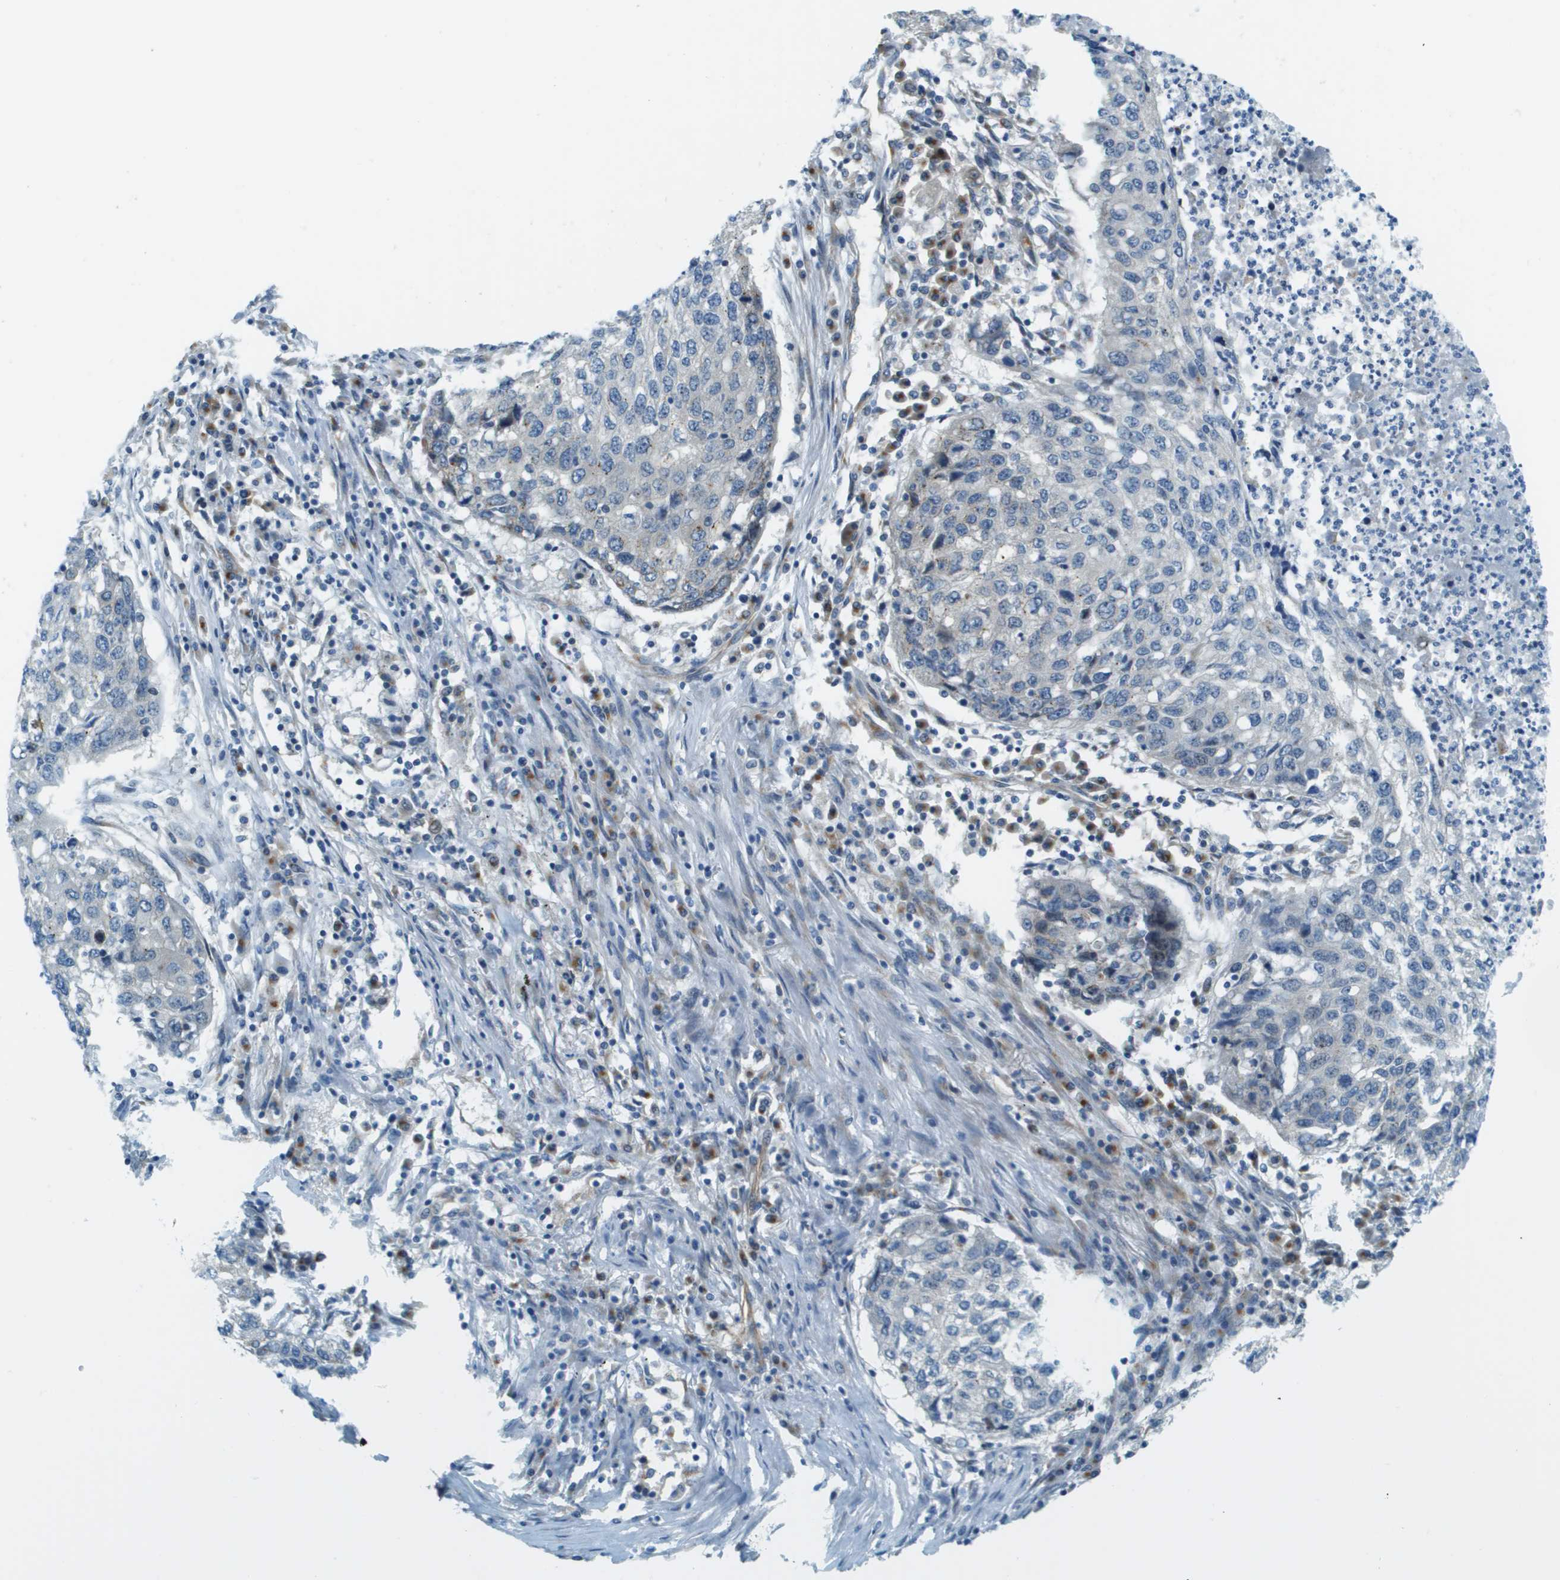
{"staining": {"intensity": "negative", "quantity": "none", "location": "none"}, "tissue": "lung cancer", "cell_type": "Tumor cells", "image_type": "cancer", "snomed": [{"axis": "morphology", "description": "Squamous cell carcinoma, NOS"}, {"axis": "topography", "description": "Lung"}], "caption": "A high-resolution histopathology image shows immunohistochemistry staining of lung cancer (squamous cell carcinoma), which demonstrates no significant staining in tumor cells.", "gene": "ACBD3", "patient": {"sex": "female", "age": 63}}